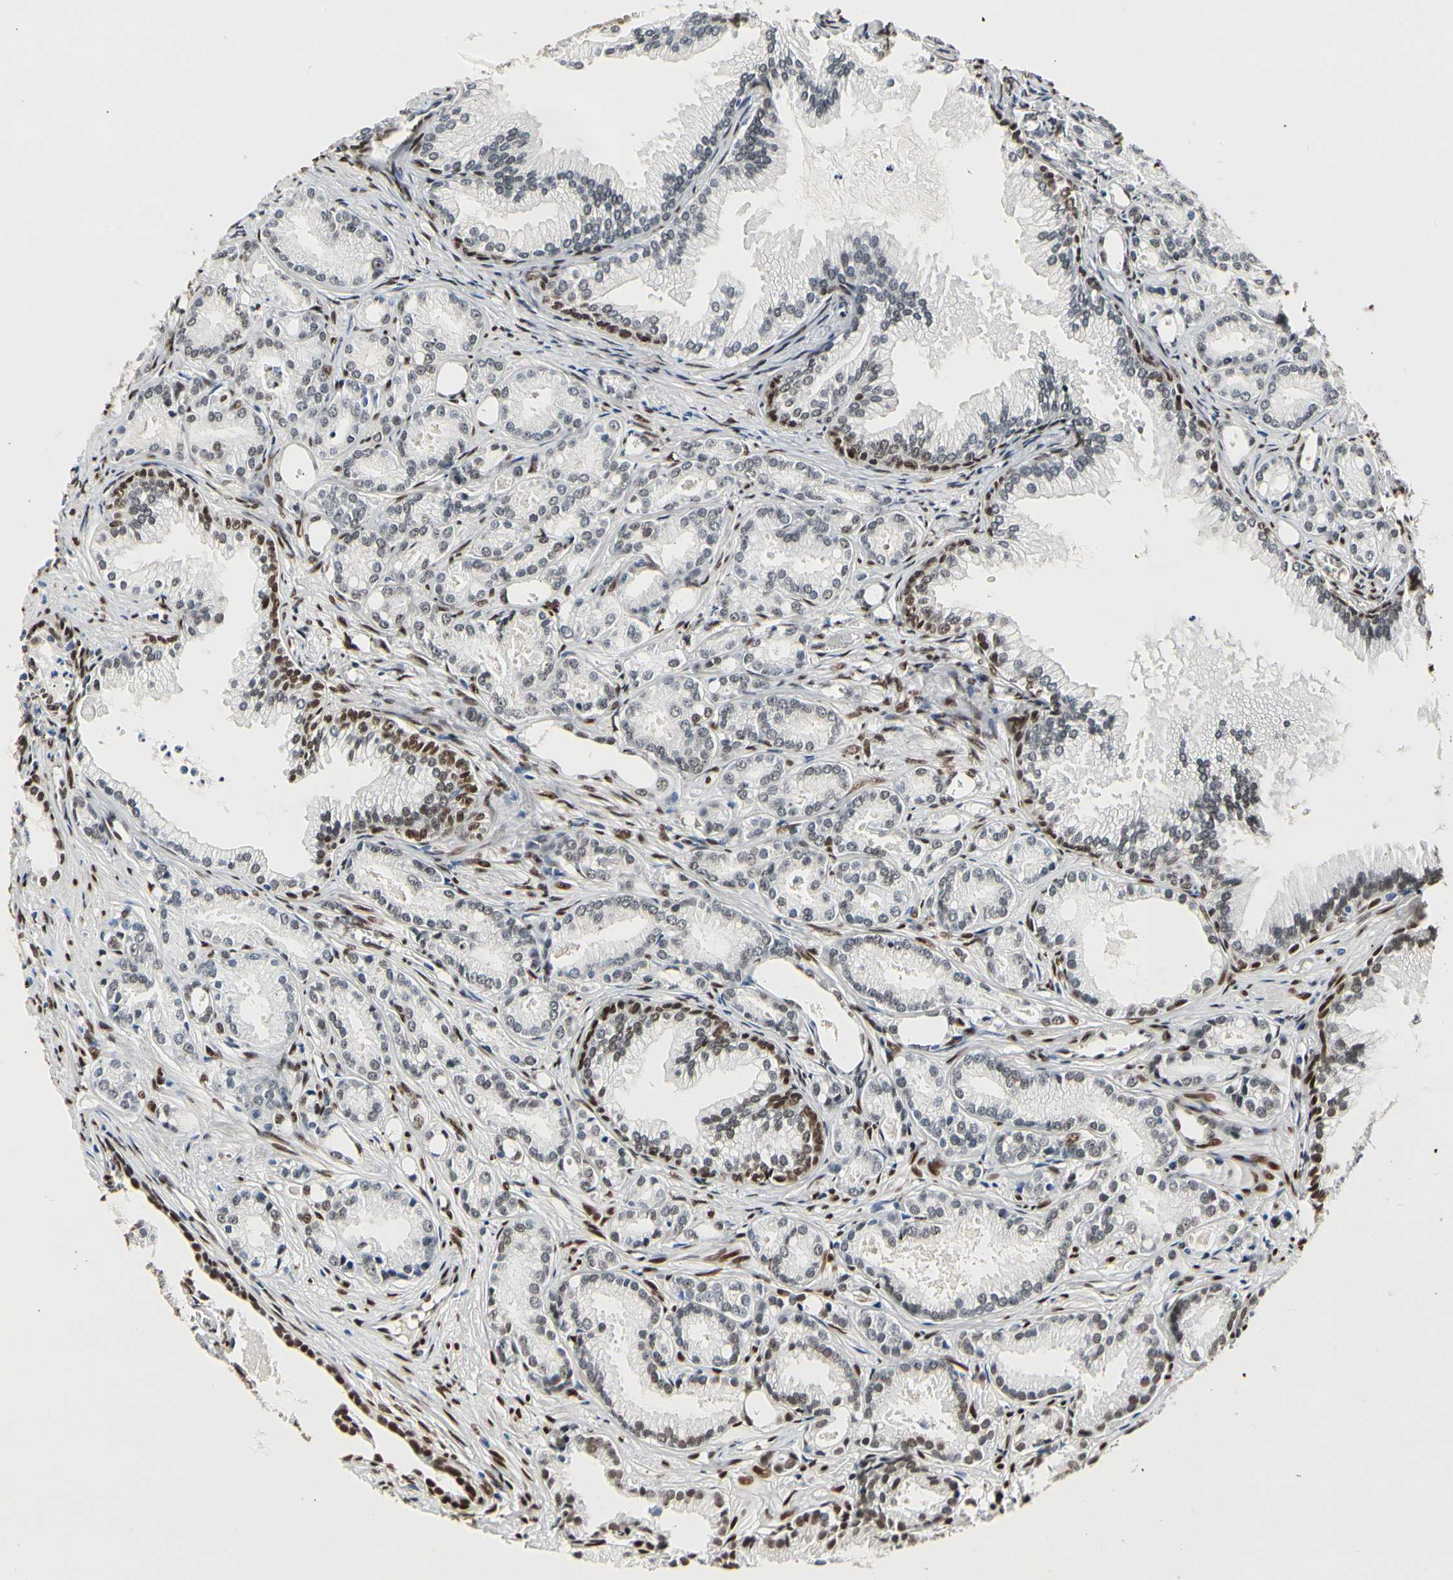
{"staining": {"intensity": "weak", "quantity": "25%-75%", "location": "nuclear"}, "tissue": "prostate cancer", "cell_type": "Tumor cells", "image_type": "cancer", "snomed": [{"axis": "morphology", "description": "Adenocarcinoma, Low grade"}, {"axis": "topography", "description": "Prostate"}], "caption": "DAB immunohistochemical staining of prostate cancer exhibits weak nuclear protein expression in about 25%-75% of tumor cells. The staining was performed using DAB, with brown indicating positive protein expression. Nuclei are stained blue with hematoxylin.", "gene": "NFIA", "patient": {"sex": "male", "age": 72}}